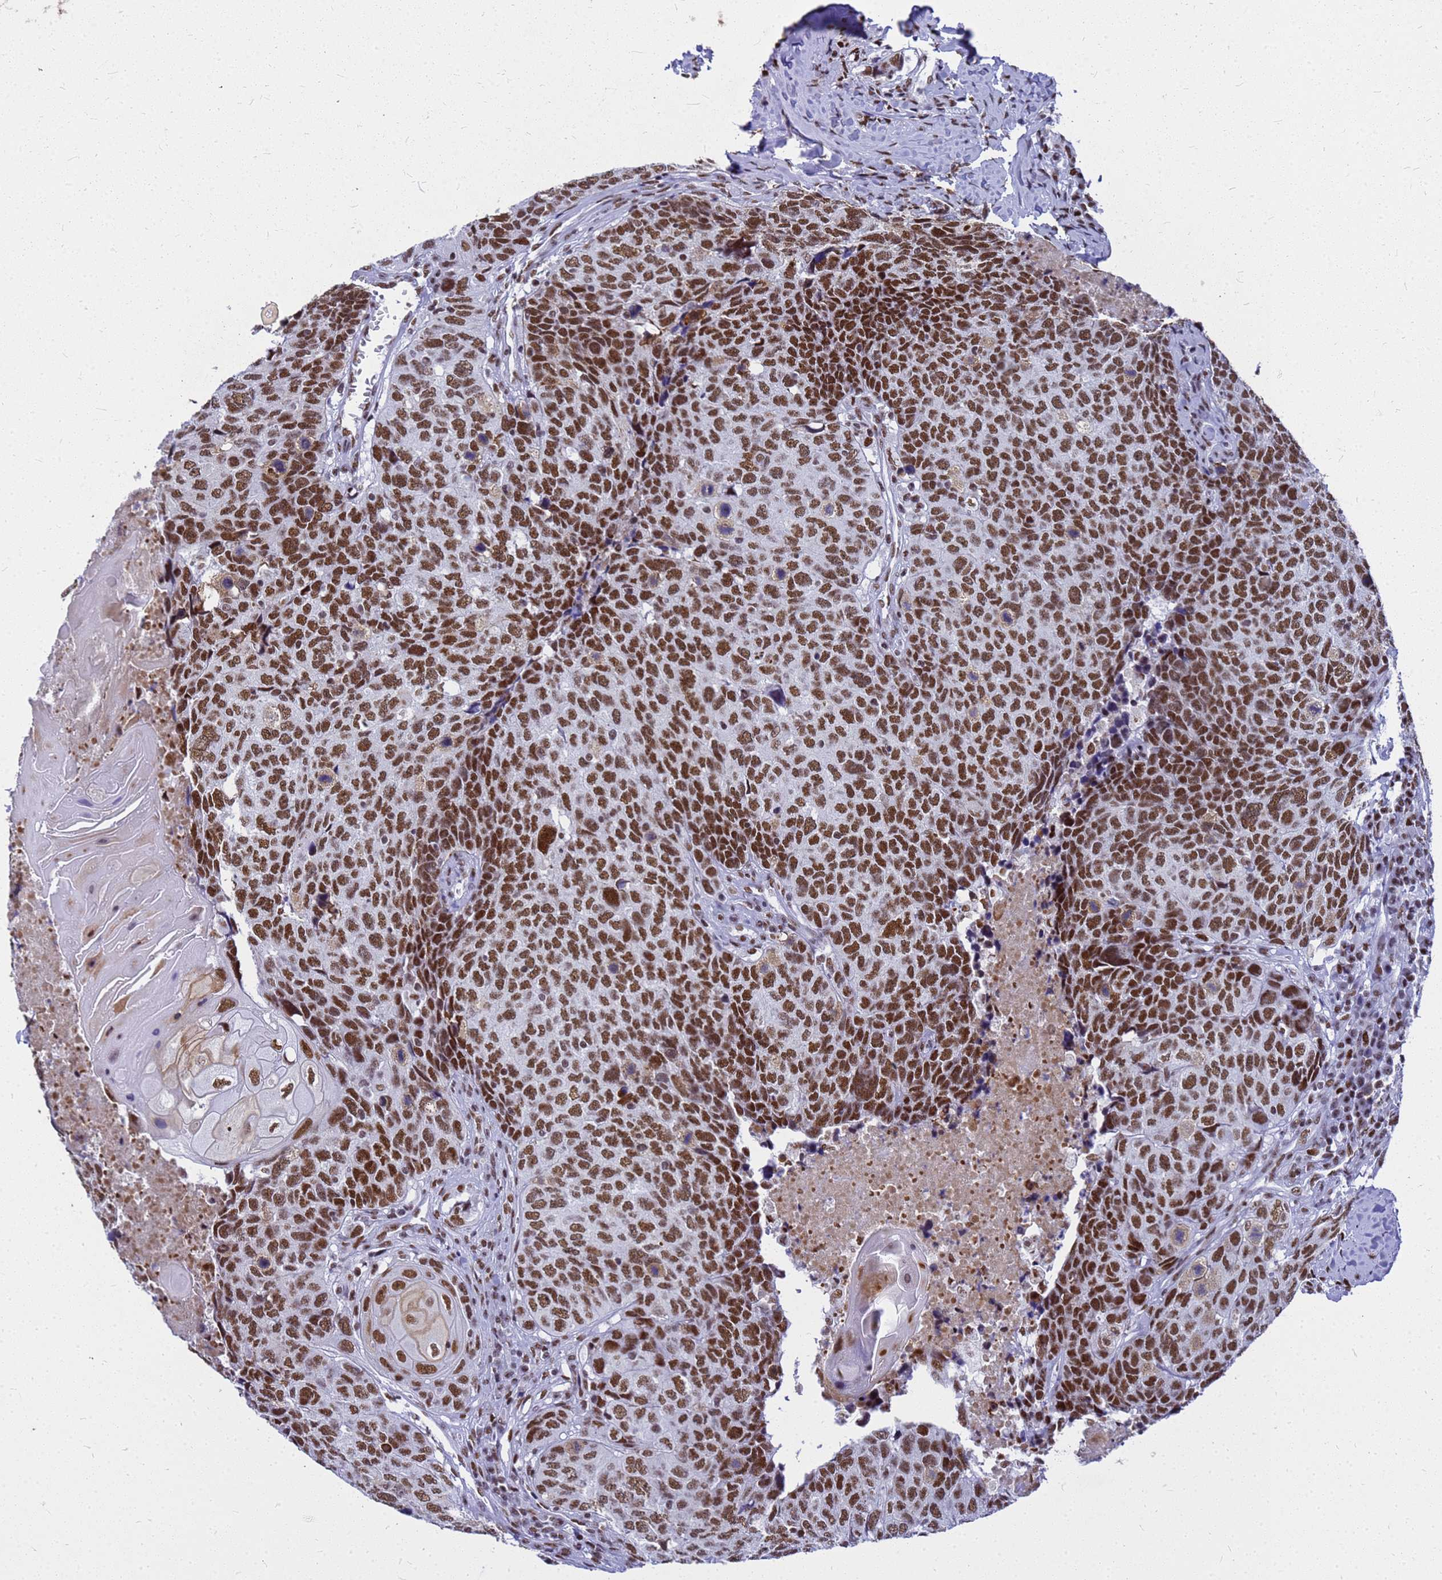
{"staining": {"intensity": "strong", "quantity": ">75%", "location": "nuclear"}, "tissue": "head and neck cancer", "cell_type": "Tumor cells", "image_type": "cancer", "snomed": [{"axis": "morphology", "description": "Squamous cell carcinoma, NOS"}, {"axis": "topography", "description": "Head-Neck"}], "caption": "DAB immunohistochemical staining of human head and neck squamous cell carcinoma shows strong nuclear protein staining in approximately >75% of tumor cells.", "gene": "SART3", "patient": {"sex": "male", "age": 66}}